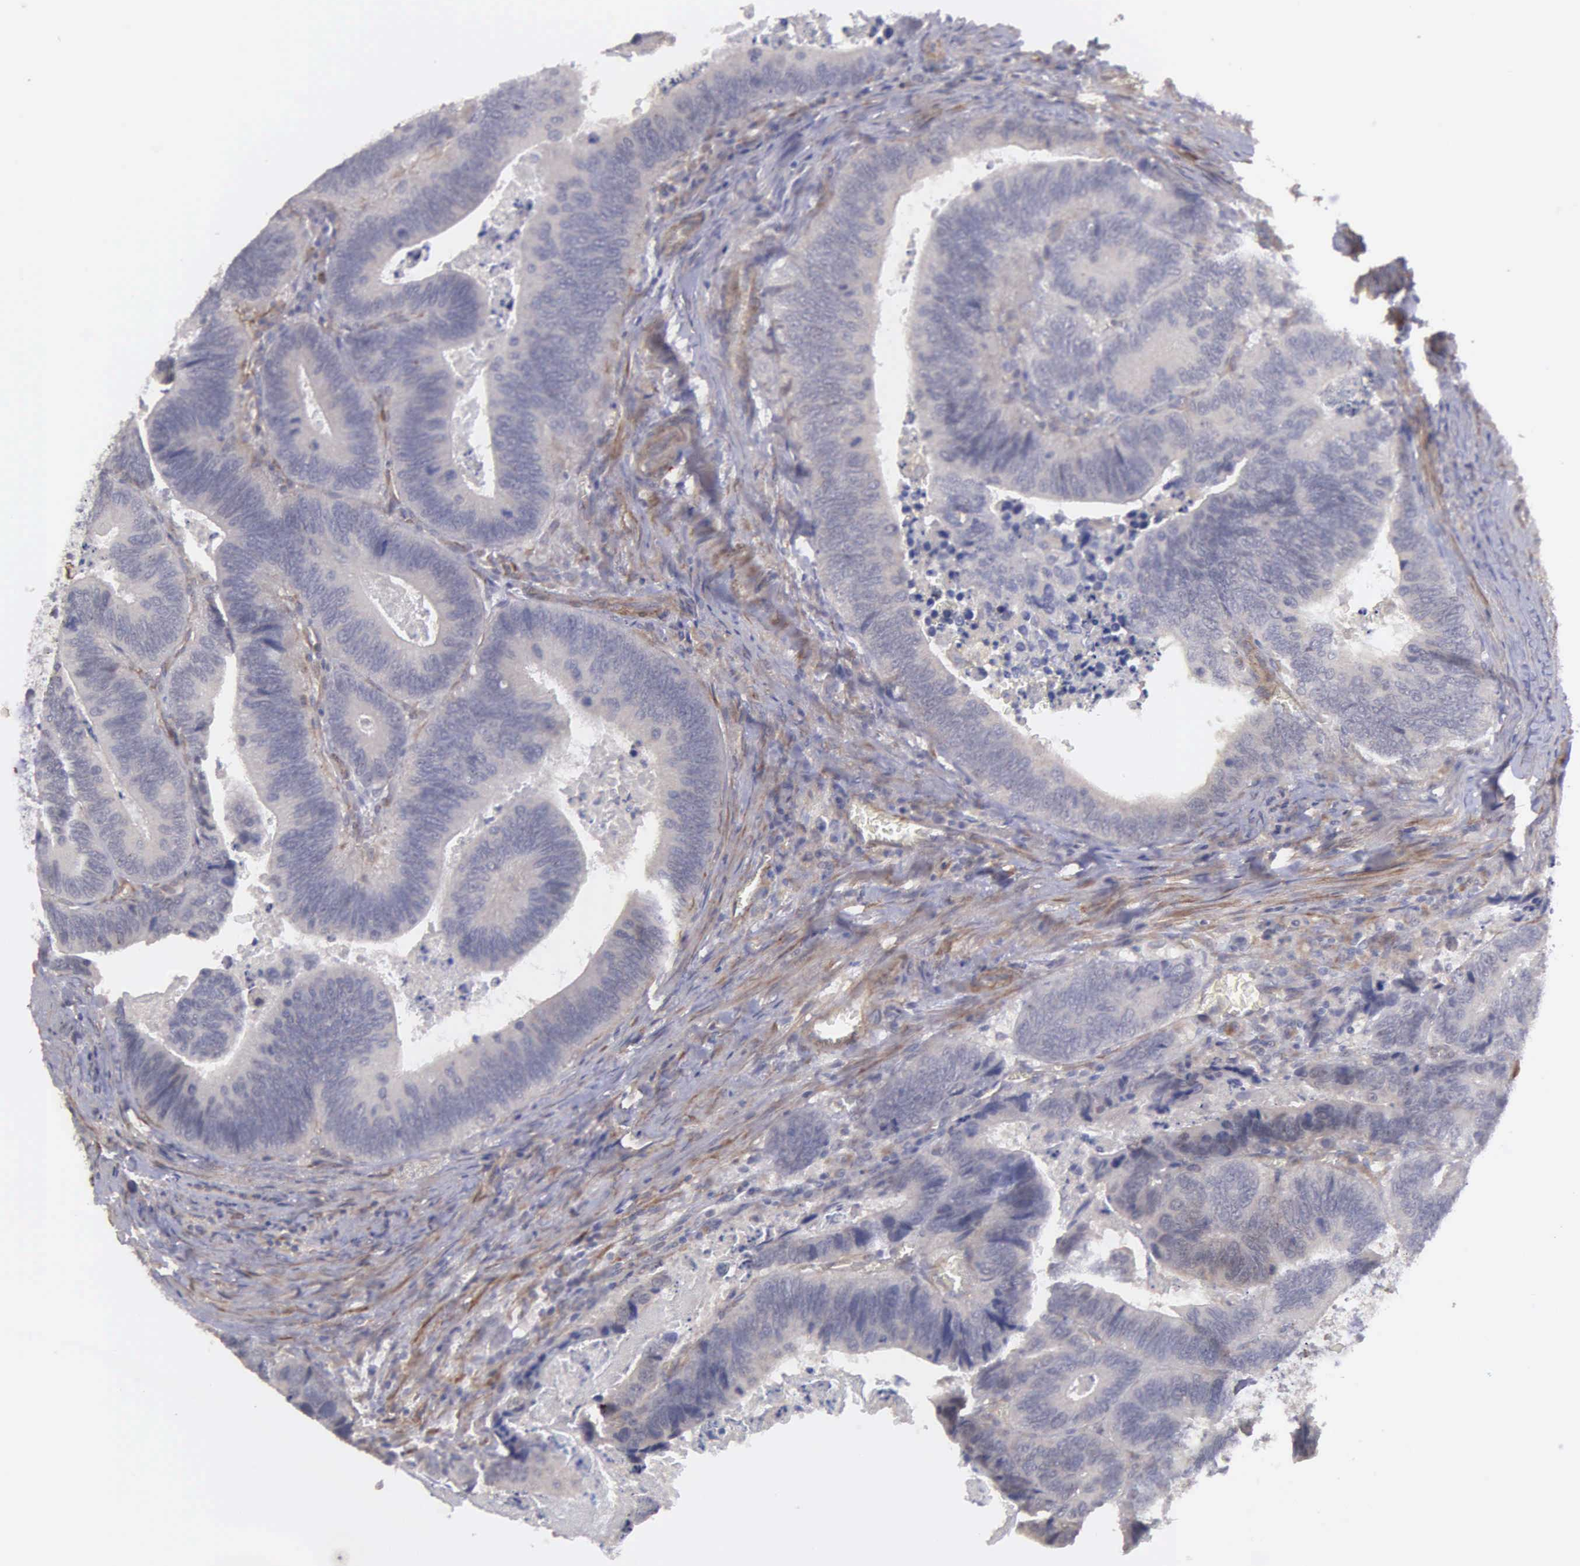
{"staining": {"intensity": "negative", "quantity": "none", "location": "none"}, "tissue": "colorectal cancer", "cell_type": "Tumor cells", "image_type": "cancer", "snomed": [{"axis": "morphology", "description": "Adenocarcinoma, NOS"}, {"axis": "topography", "description": "Colon"}], "caption": "Tumor cells are negative for brown protein staining in colorectal cancer (adenocarcinoma).", "gene": "RTL10", "patient": {"sex": "male", "age": 72}}